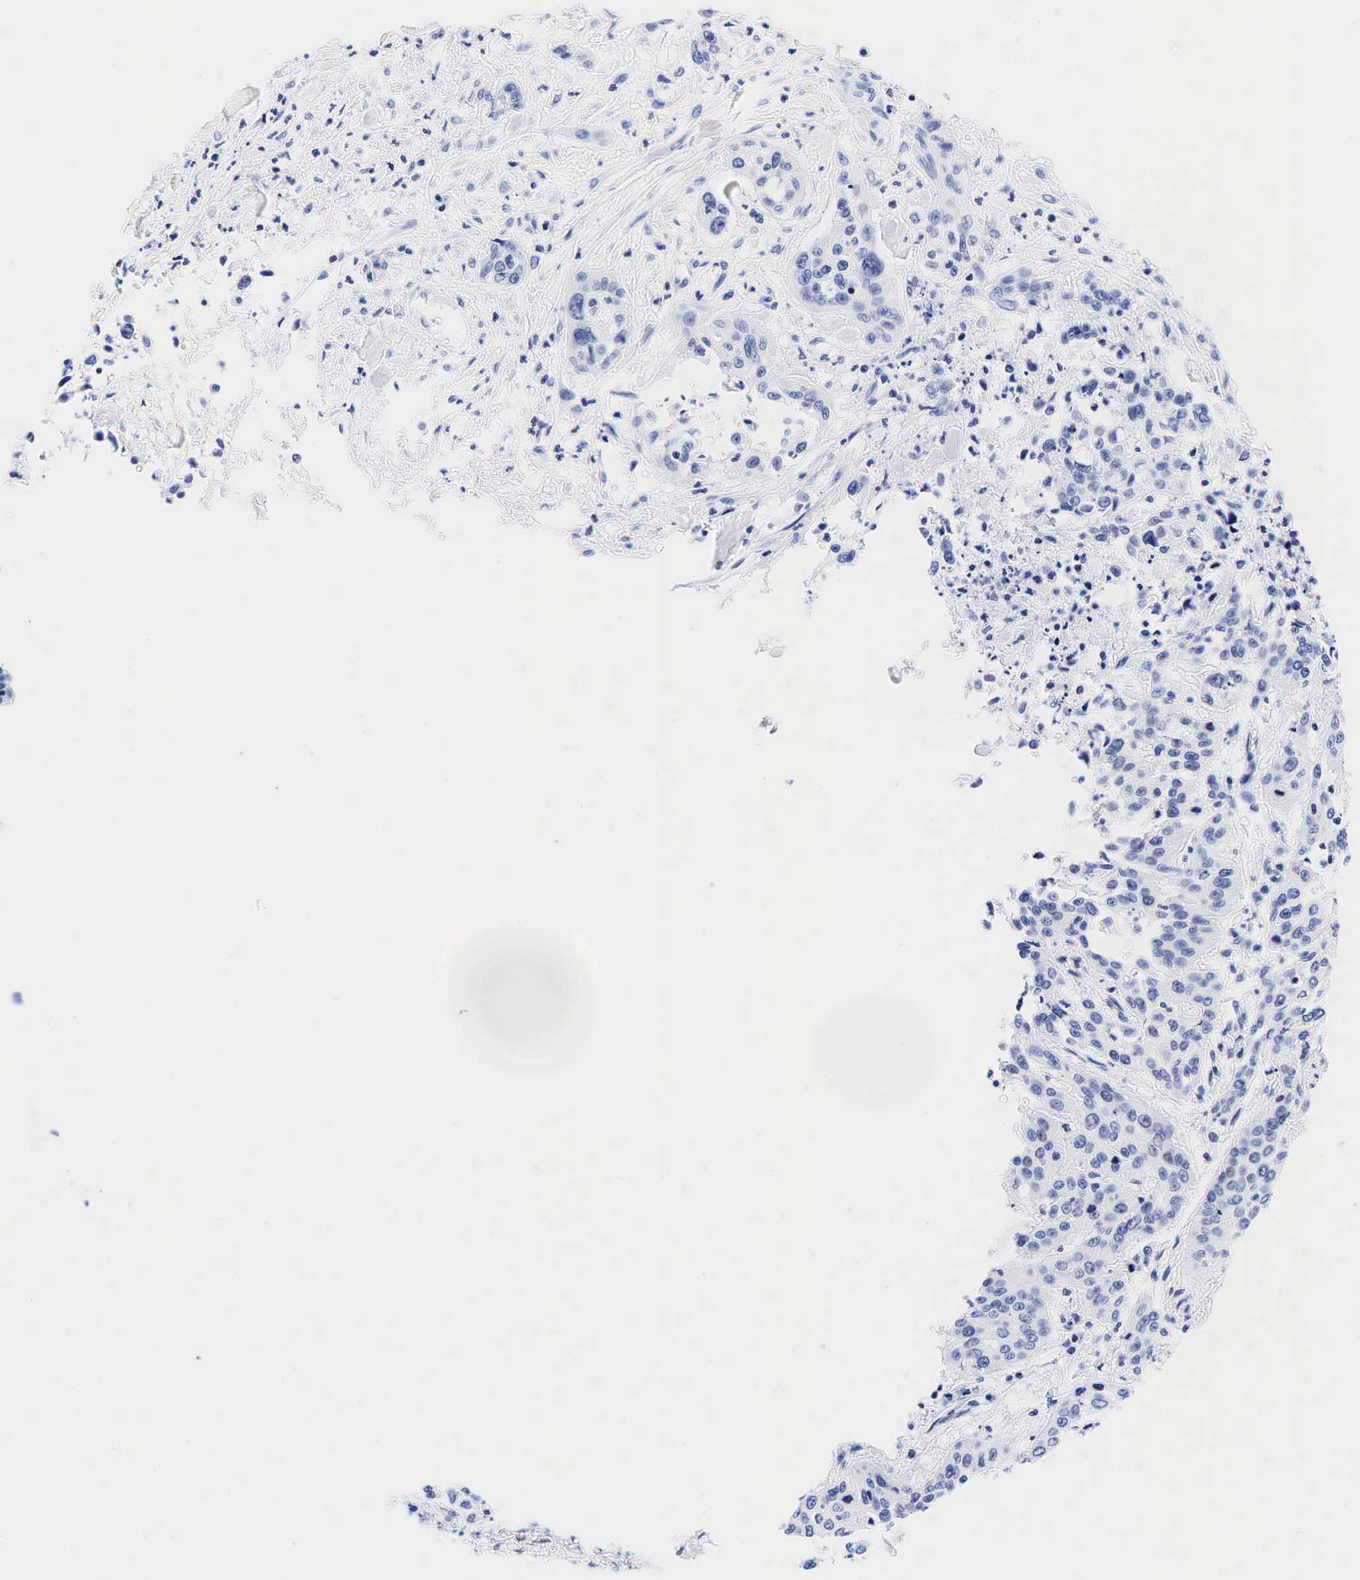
{"staining": {"intensity": "negative", "quantity": "none", "location": "none"}, "tissue": "cervical cancer", "cell_type": "Tumor cells", "image_type": "cancer", "snomed": [{"axis": "morphology", "description": "Squamous cell carcinoma, NOS"}, {"axis": "topography", "description": "Cervix"}], "caption": "Photomicrograph shows no protein expression in tumor cells of cervical cancer (squamous cell carcinoma) tissue.", "gene": "ESR1", "patient": {"sex": "female", "age": 41}}